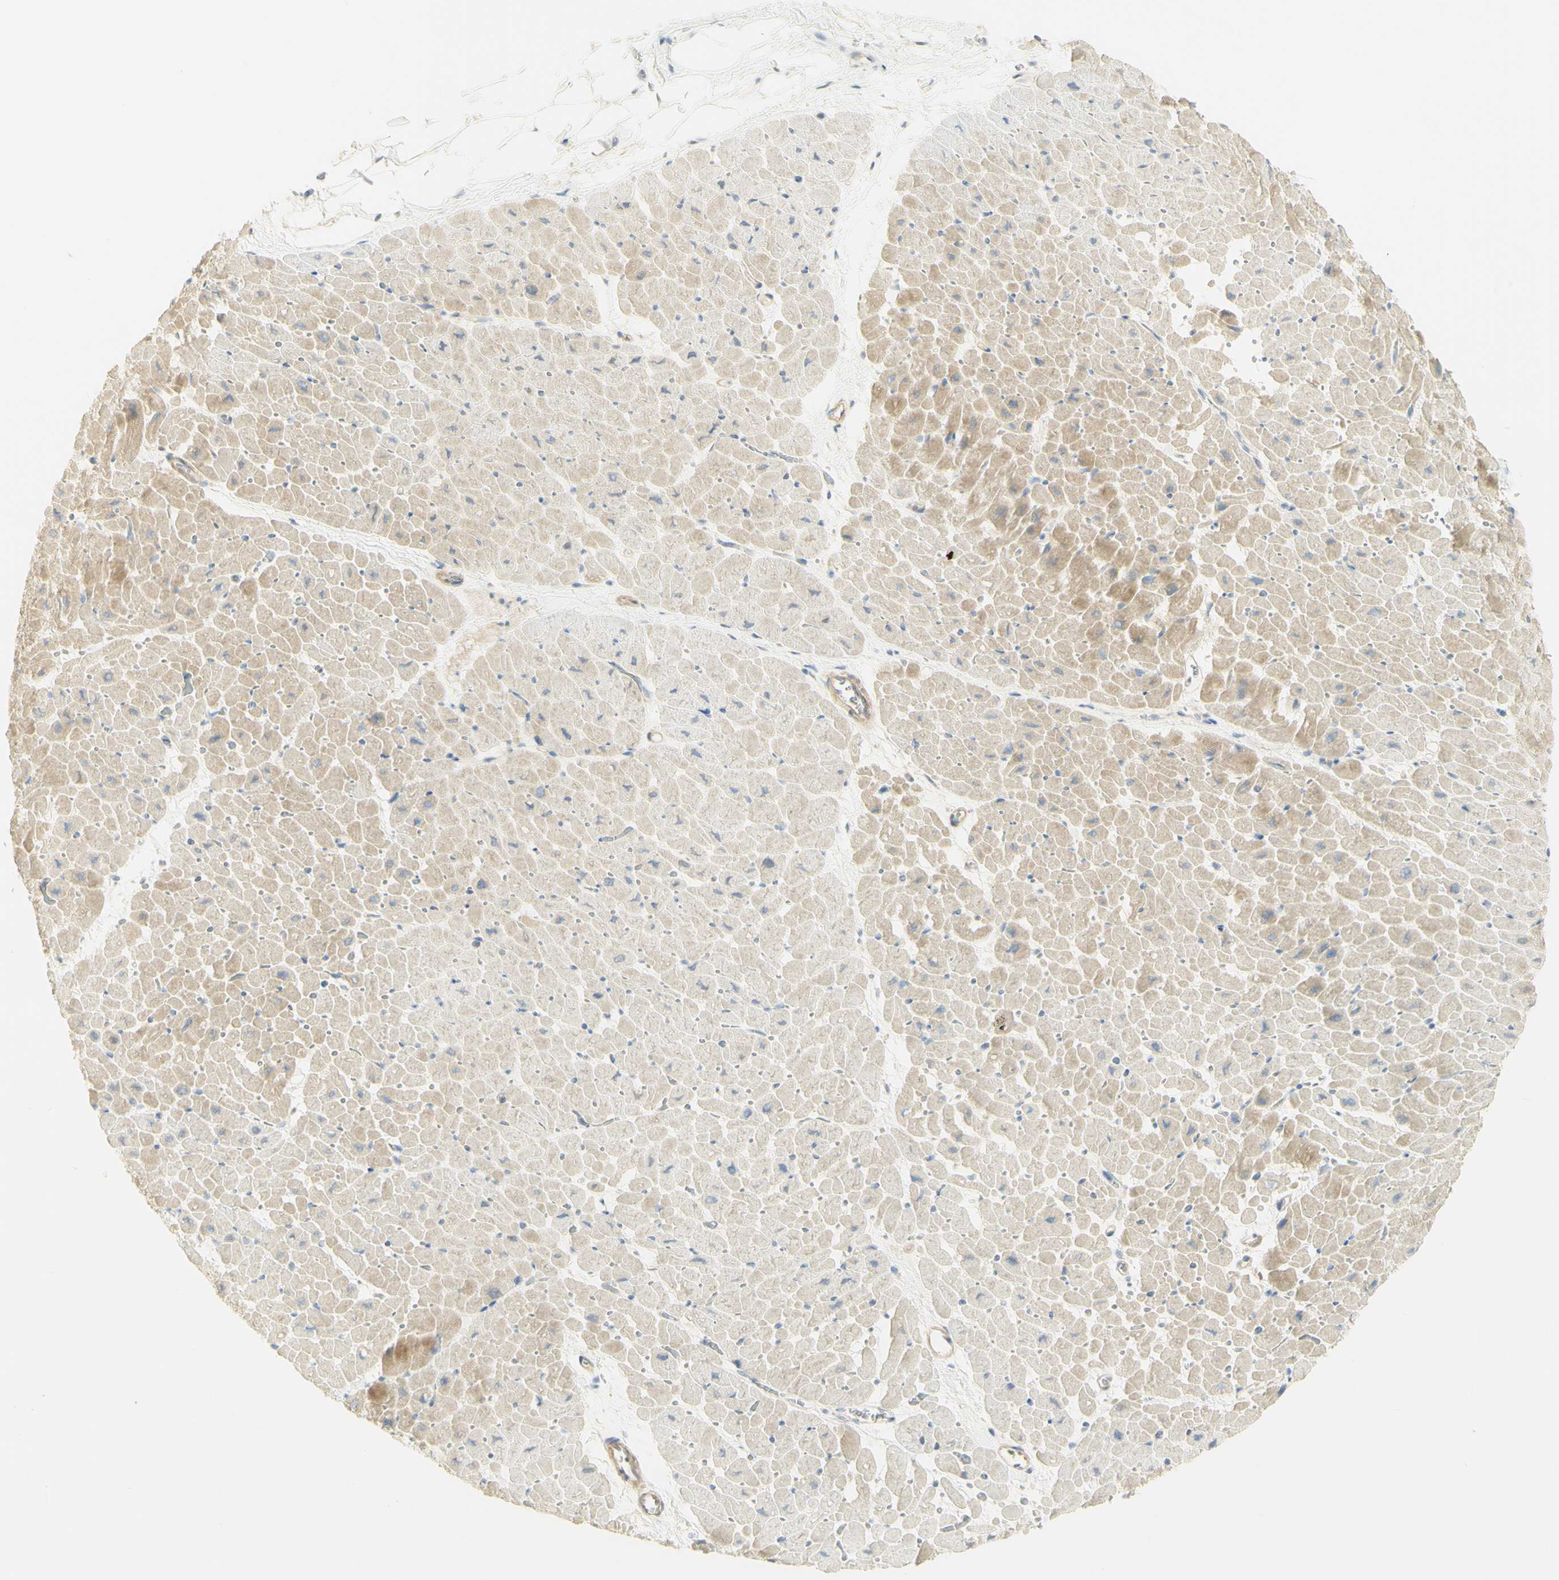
{"staining": {"intensity": "weak", "quantity": ">75%", "location": "cytoplasmic/membranous"}, "tissue": "heart muscle", "cell_type": "Cardiomyocytes", "image_type": "normal", "snomed": [{"axis": "morphology", "description": "Normal tissue, NOS"}, {"axis": "topography", "description": "Heart"}], "caption": "Heart muscle stained for a protein exhibits weak cytoplasmic/membranous positivity in cardiomyocytes.", "gene": "KIF11", "patient": {"sex": "male", "age": 45}}